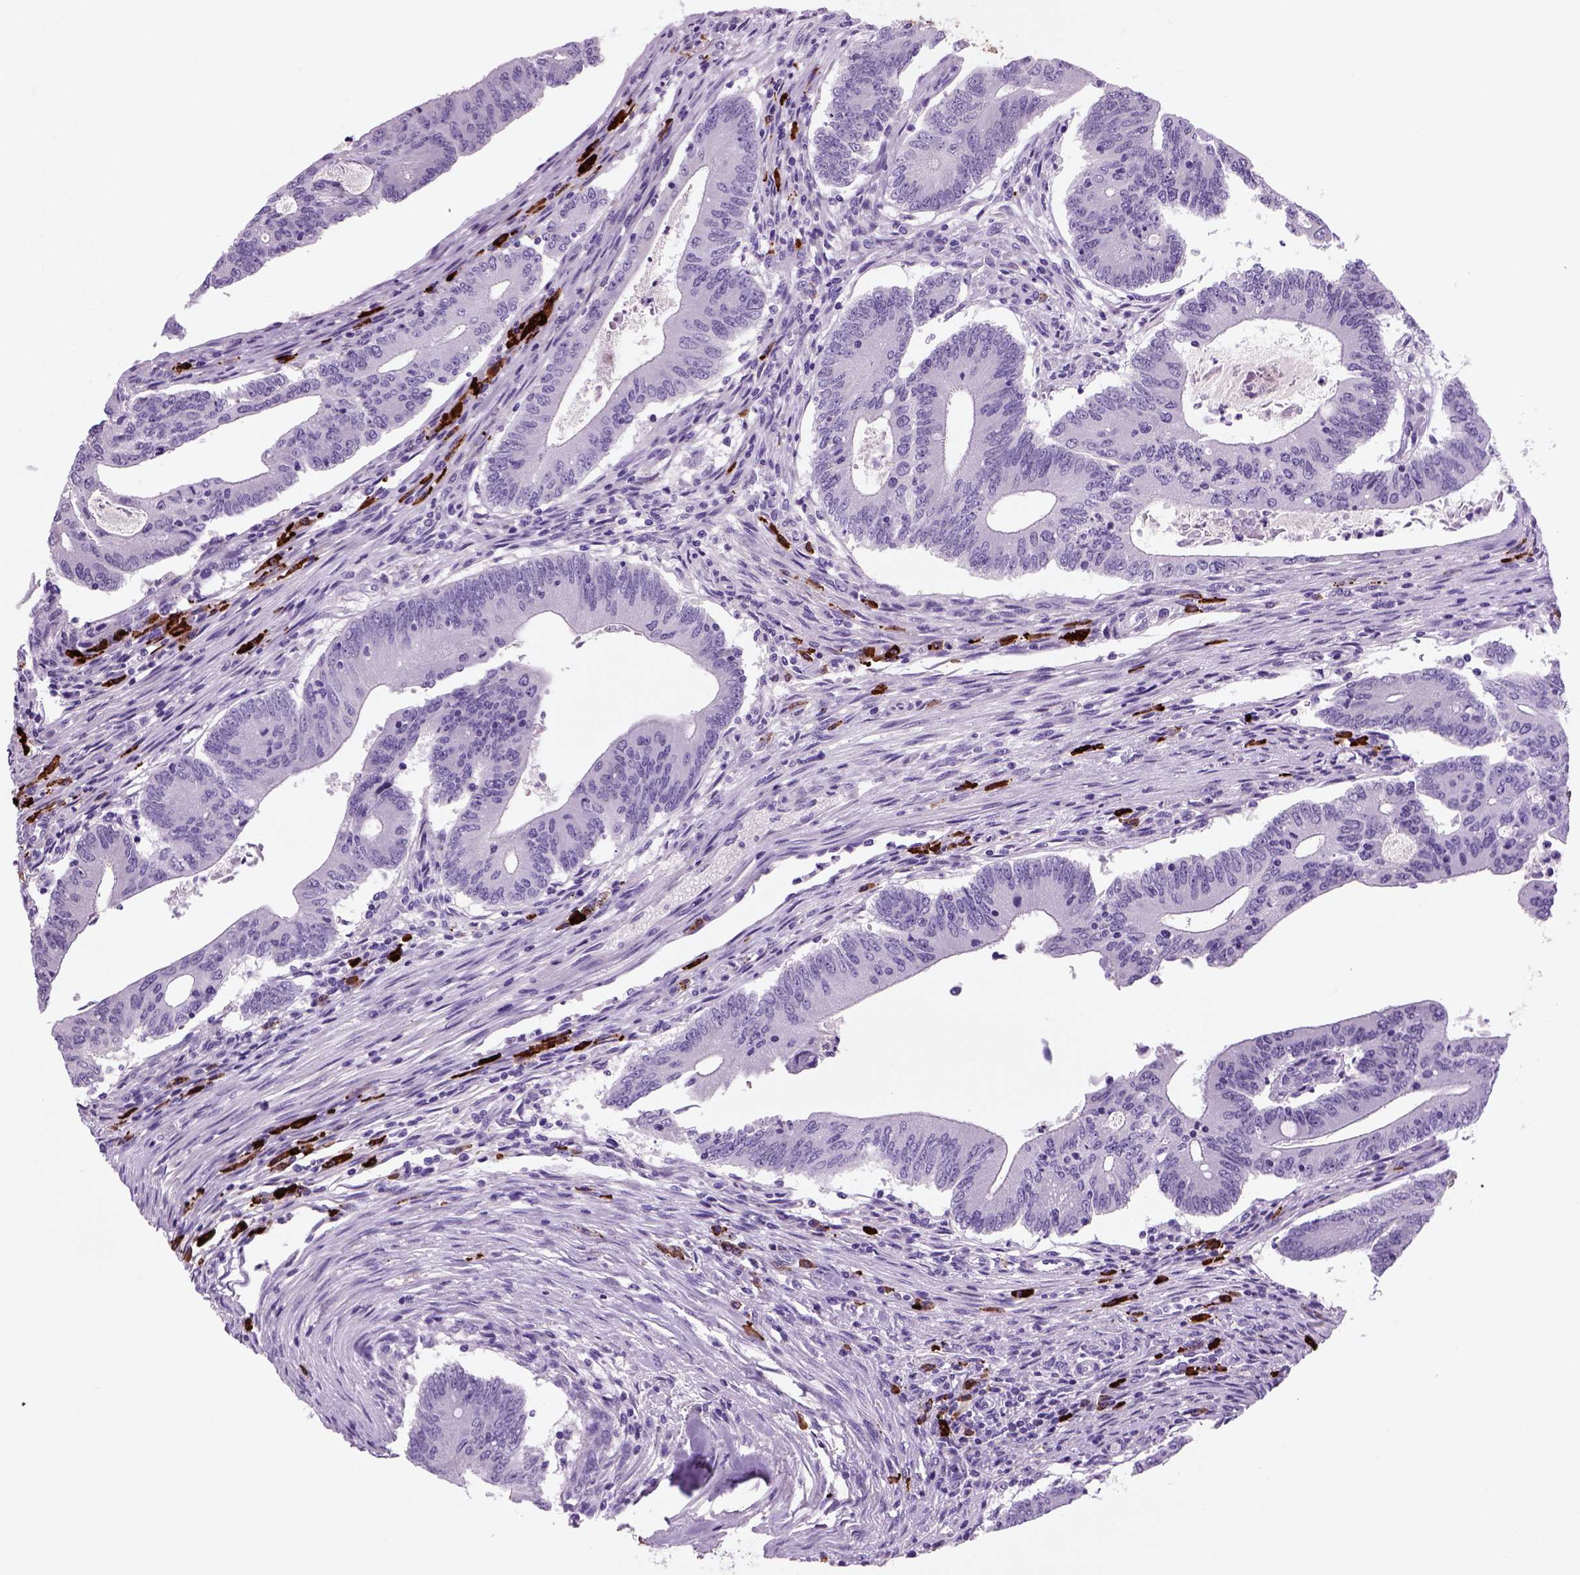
{"staining": {"intensity": "negative", "quantity": "none", "location": "none"}, "tissue": "colorectal cancer", "cell_type": "Tumor cells", "image_type": "cancer", "snomed": [{"axis": "morphology", "description": "Adenocarcinoma, NOS"}, {"axis": "topography", "description": "Colon"}], "caption": "Immunohistochemical staining of human colorectal cancer shows no significant expression in tumor cells. Nuclei are stained in blue.", "gene": "MZB1", "patient": {"sex": "female", "age": 70}}